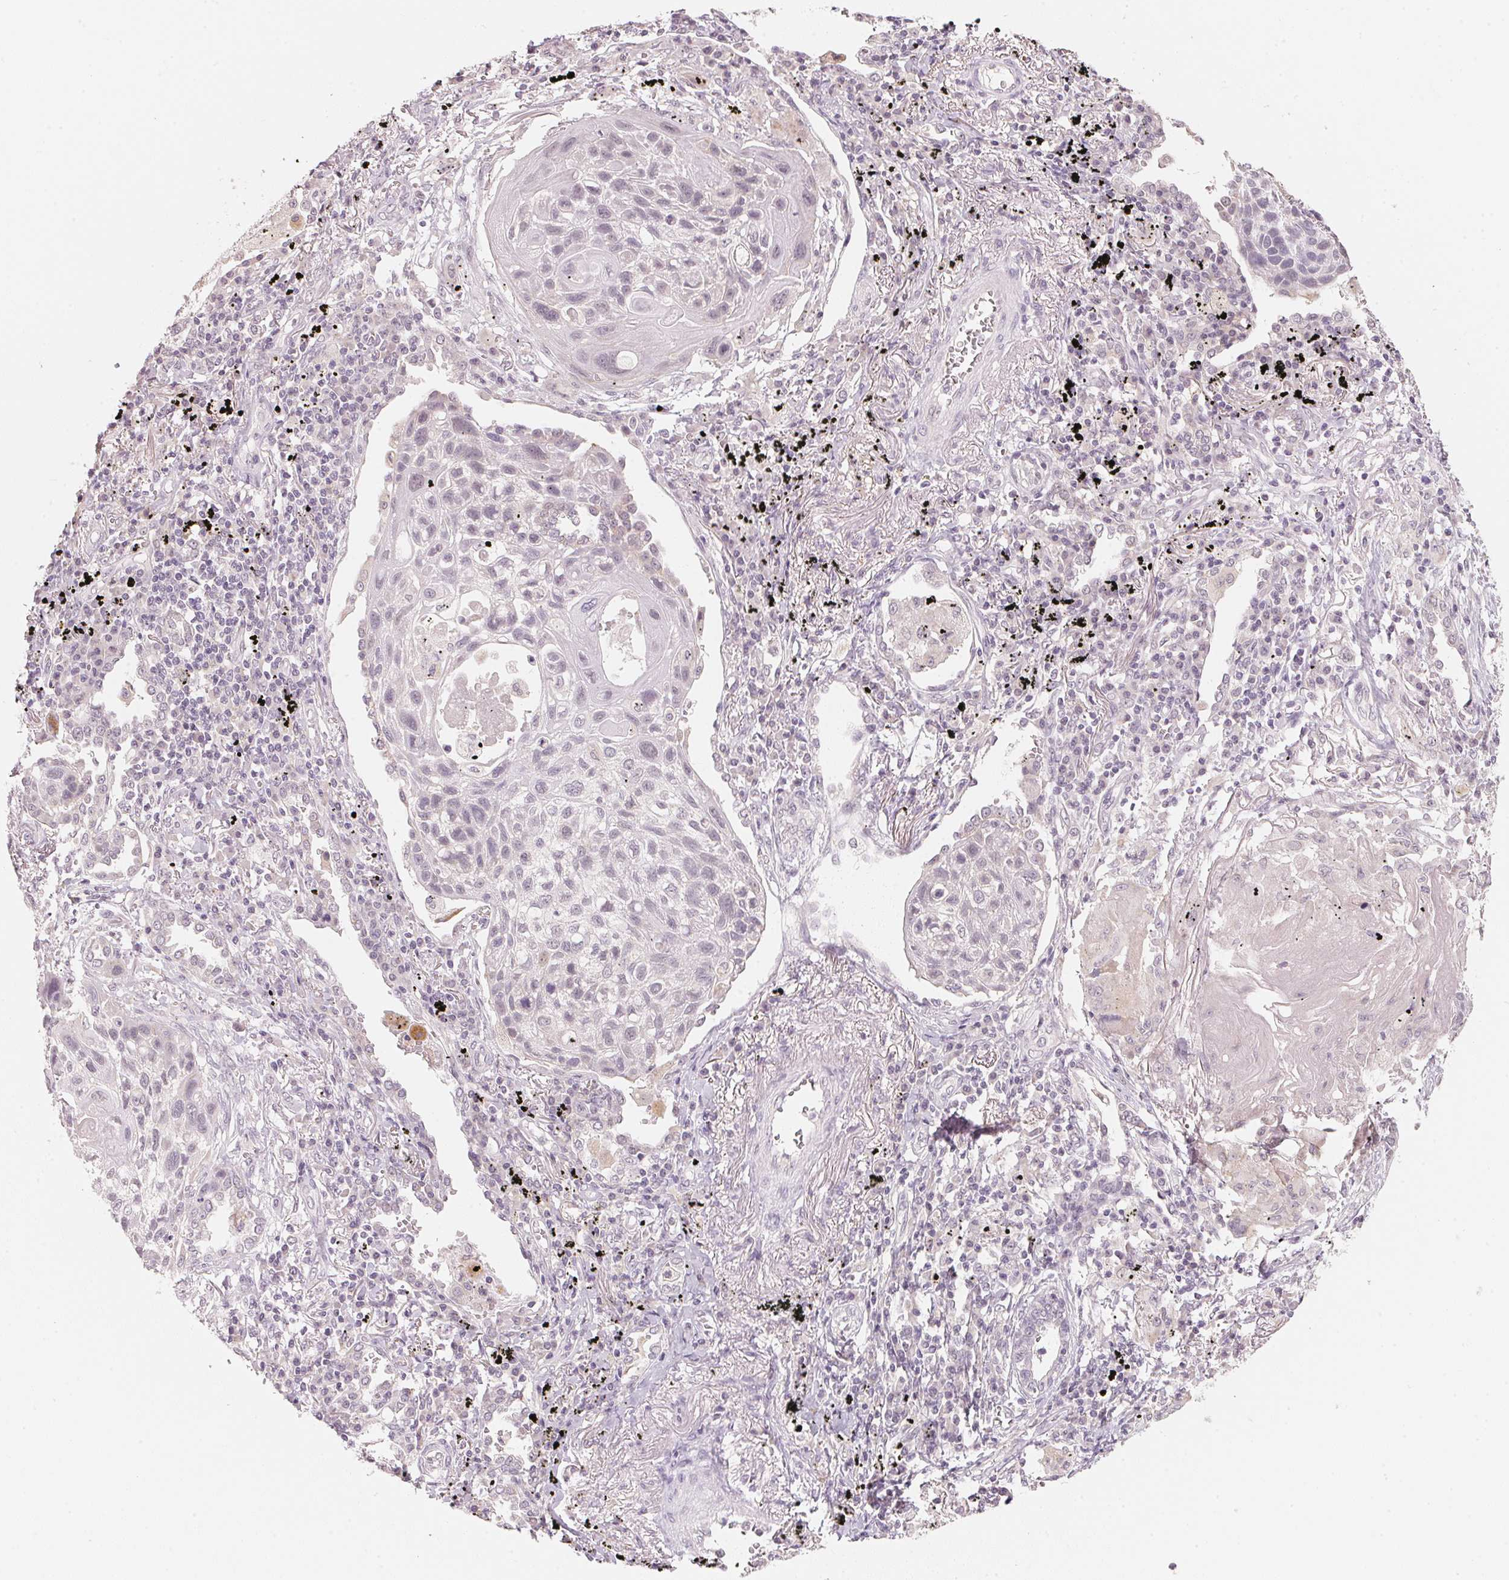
{"staining": {"intensity": "negative", "quantity": "none", "location": "none"}, "tissue": "lung cancer", "cell_type": "Tumor cells", "image_type": "cancer", "snomed": [{"axis": "morphology", "description": "Squamous cell carcinoma, NOS"}, {"axis": "topography", "description": "Lung"}], "caption": "Human lung cancer (squamous cell carcinoma) stained for a protein using immunohistochemistry displays no positivity in tumor cells.", "gene": "ANKRD31", "patient": {"sex": "male", "age": 78}}